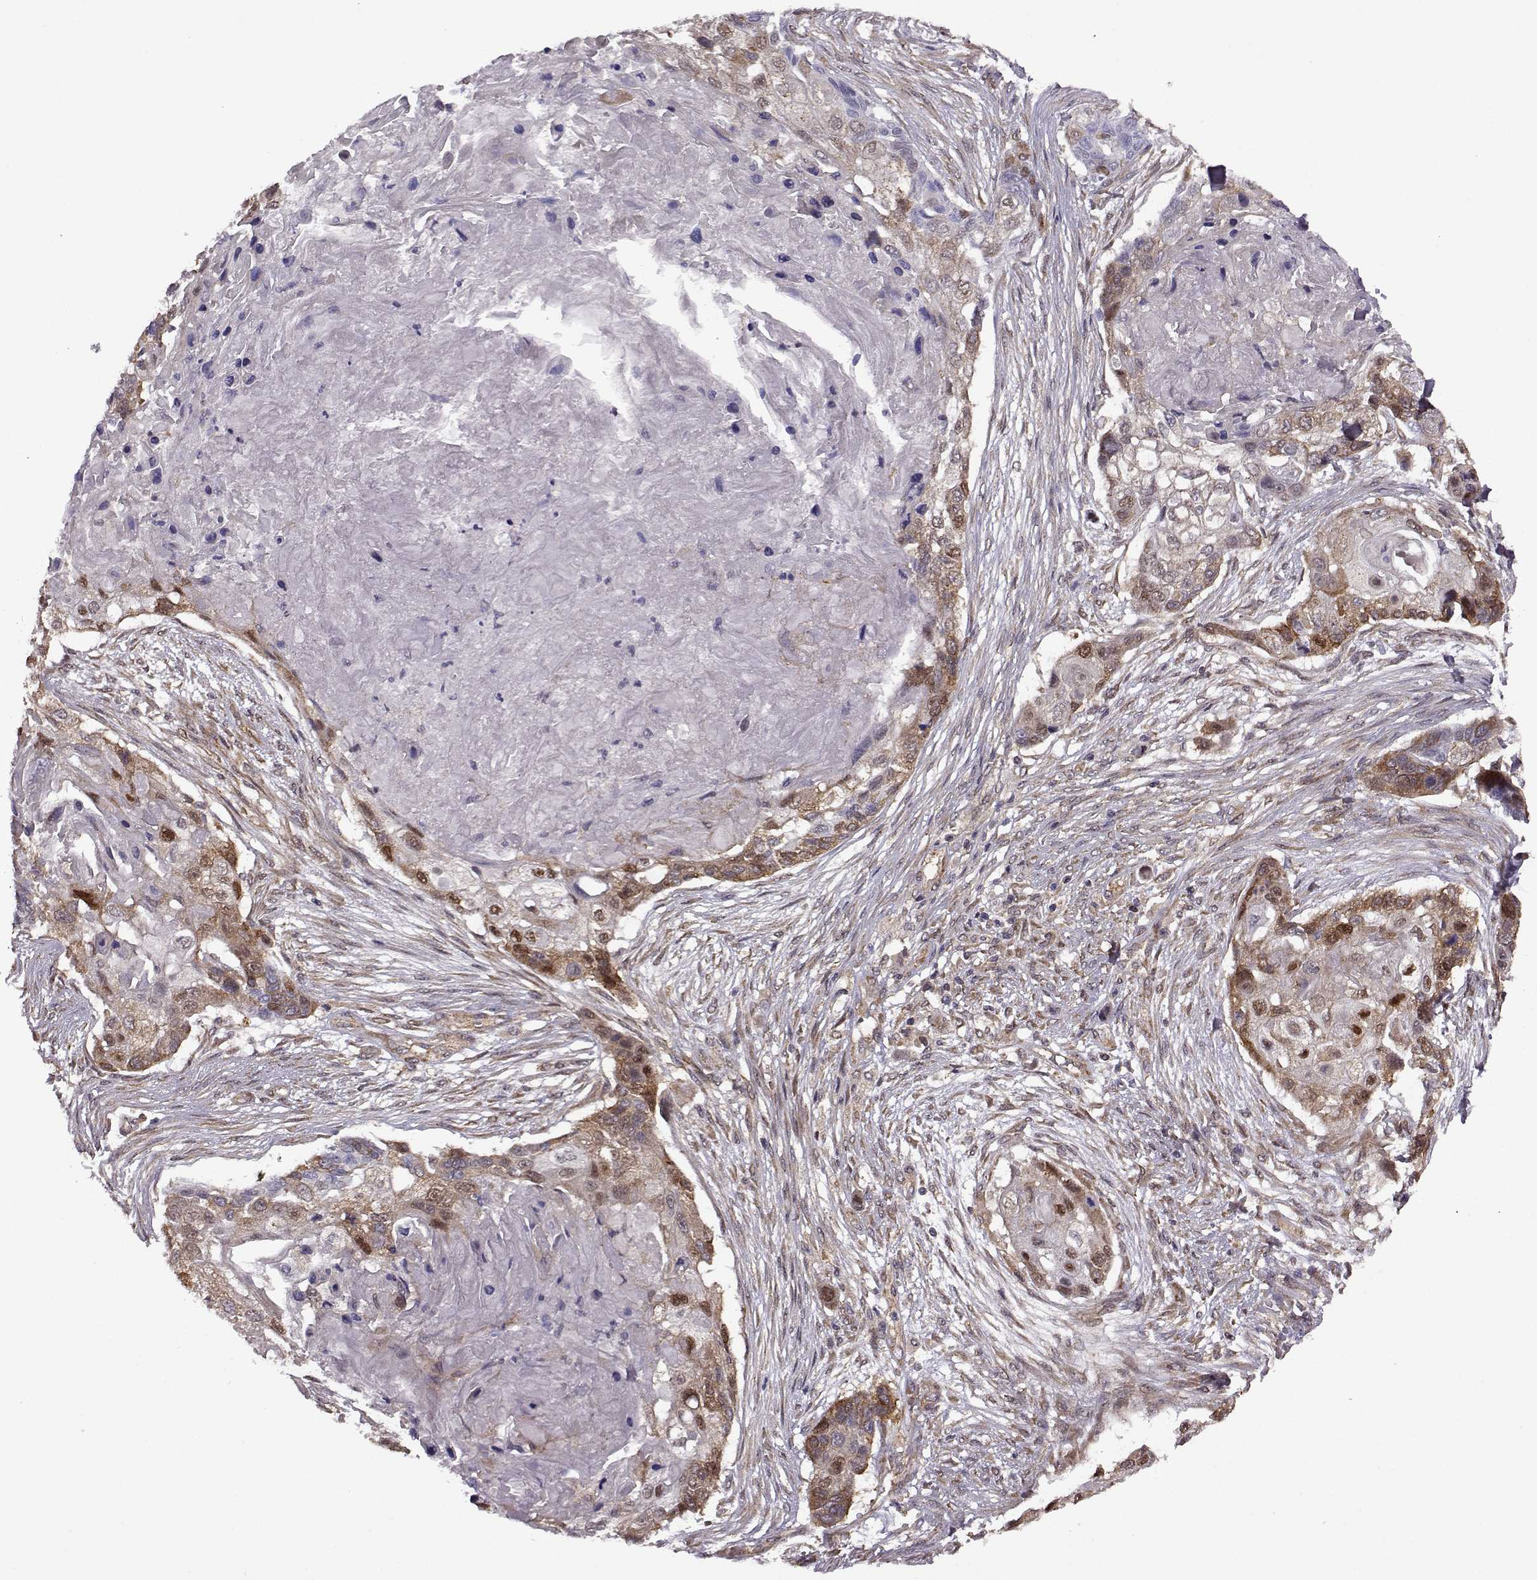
{"staining": {"intensity": "moderate", "quantity": ">75%", "location": "cytoplasmic/membranous"}, "tissue": "lung cancer", "cell_type": "Tumor cells", "image_type": "cancer", "snomed": [{"axis": "morphology", "description": "Squamous cell carcinoma, NOS"}, {"axis": "topography", "description": "Lung"}], "caption": "Lung cancer (squamous cell carcinoma) was stained to show a protein in brown. There is medium levels of moderate cytoplasmic/membranous staining in approximately >75% of tumor cells.", "gene": "URI1", "patient": {"sex": "male", "age": 69}}